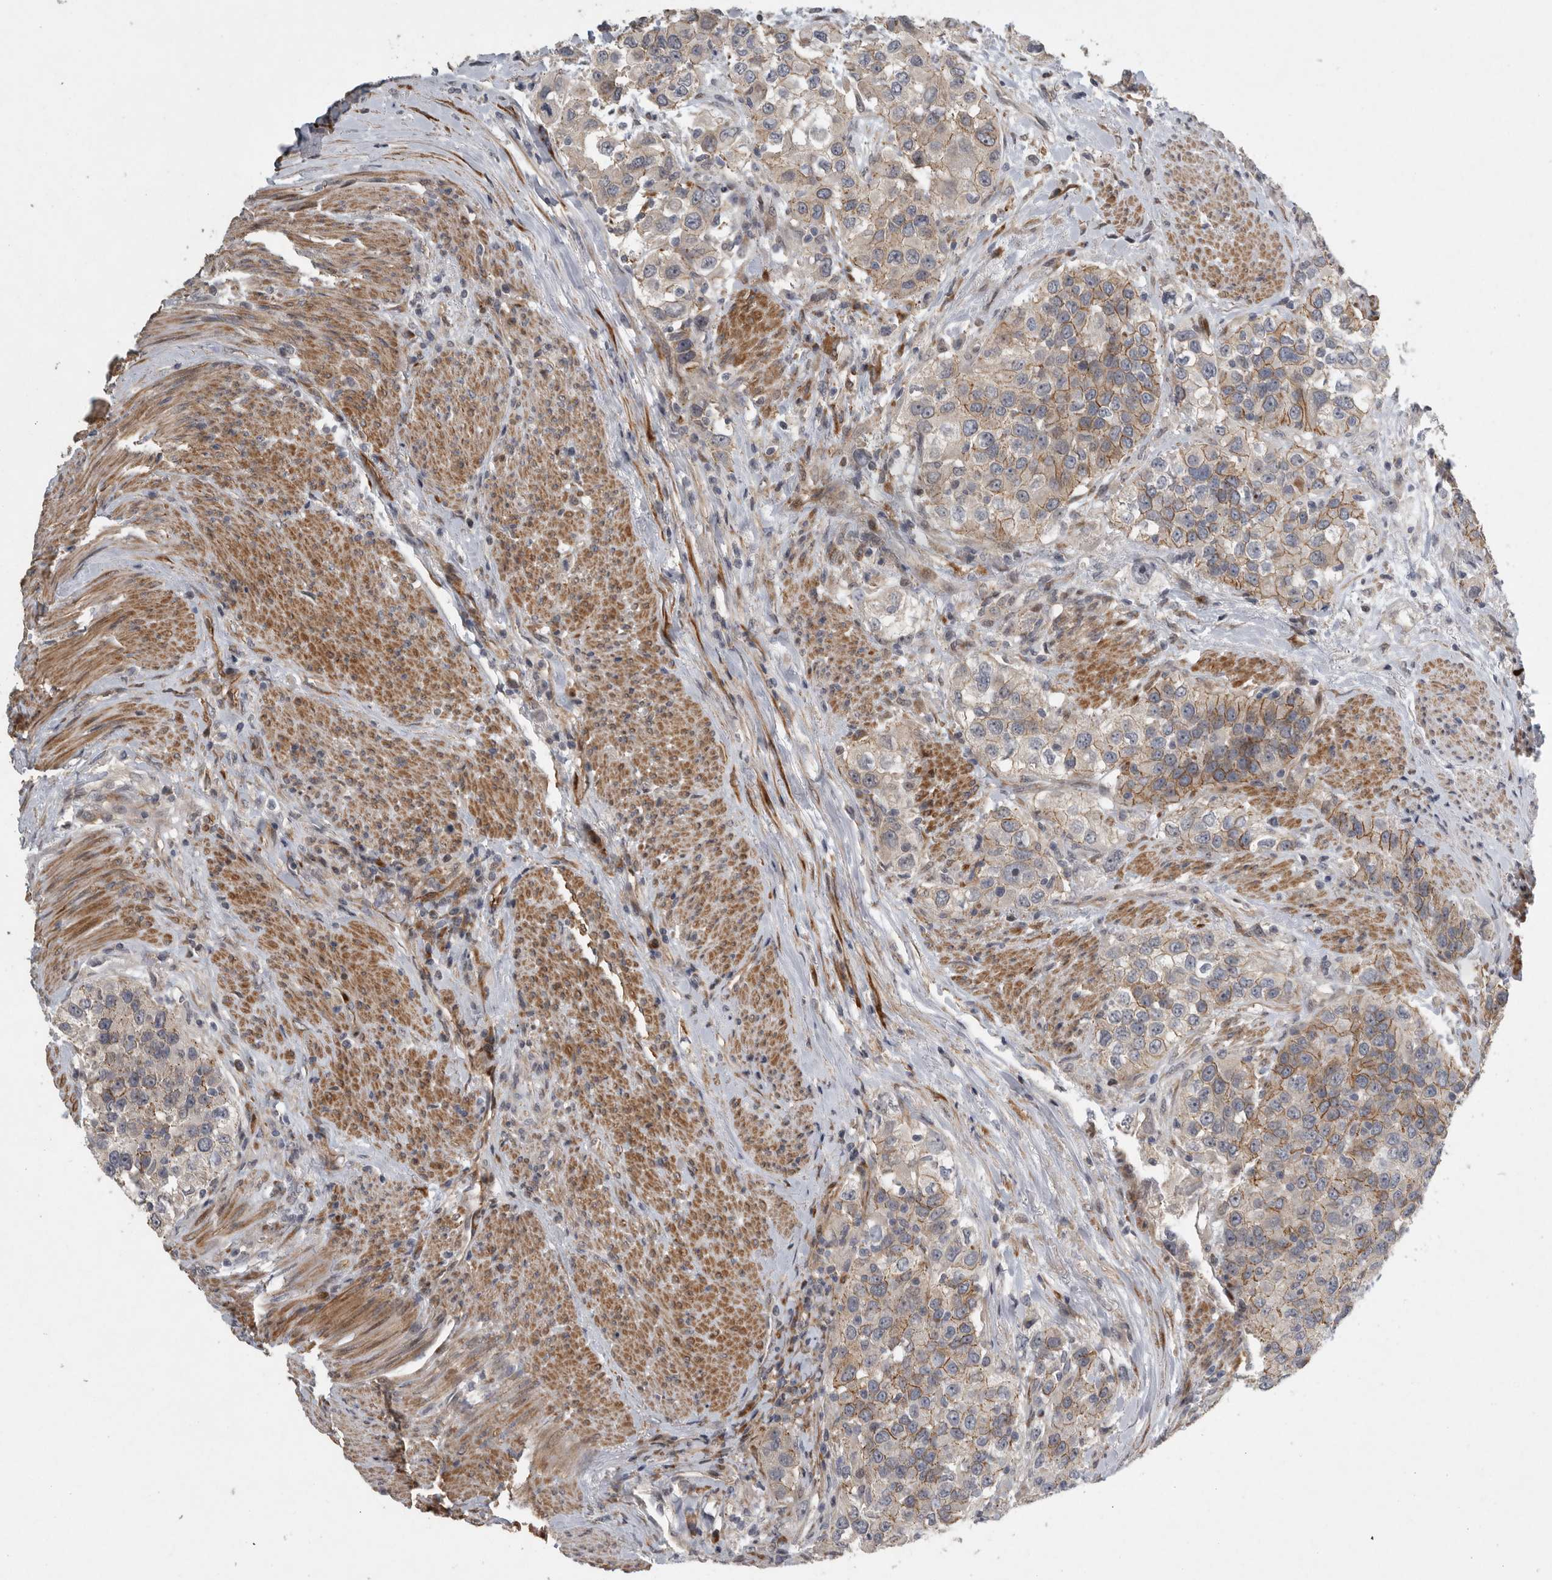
{"staining": {"intensity": "moderate", "quantity": "25%-75%", "location": "cytoplasmic/membranous"}, "tissue": "urothelial cancer", "cell_type": "Tumor cells", "image_type": "cancer", "snomed": [{"axis": "morphology", "description": "Urothelial carcinoma, High grade"}, {"axis": "topography", "description": "Urinary bladder"}], "caption": "High-grade urothelial carcinoma was stained to show a protein in brown. There is medium levels of moderate cytoplasmic/membranous positivity in approximately 25%-75% of tumor cells. The protein is shown in brown color, while the nuclei are stained blue.", "gene": "MPDZ", "patient": {"sex": "female", "age": 80}}